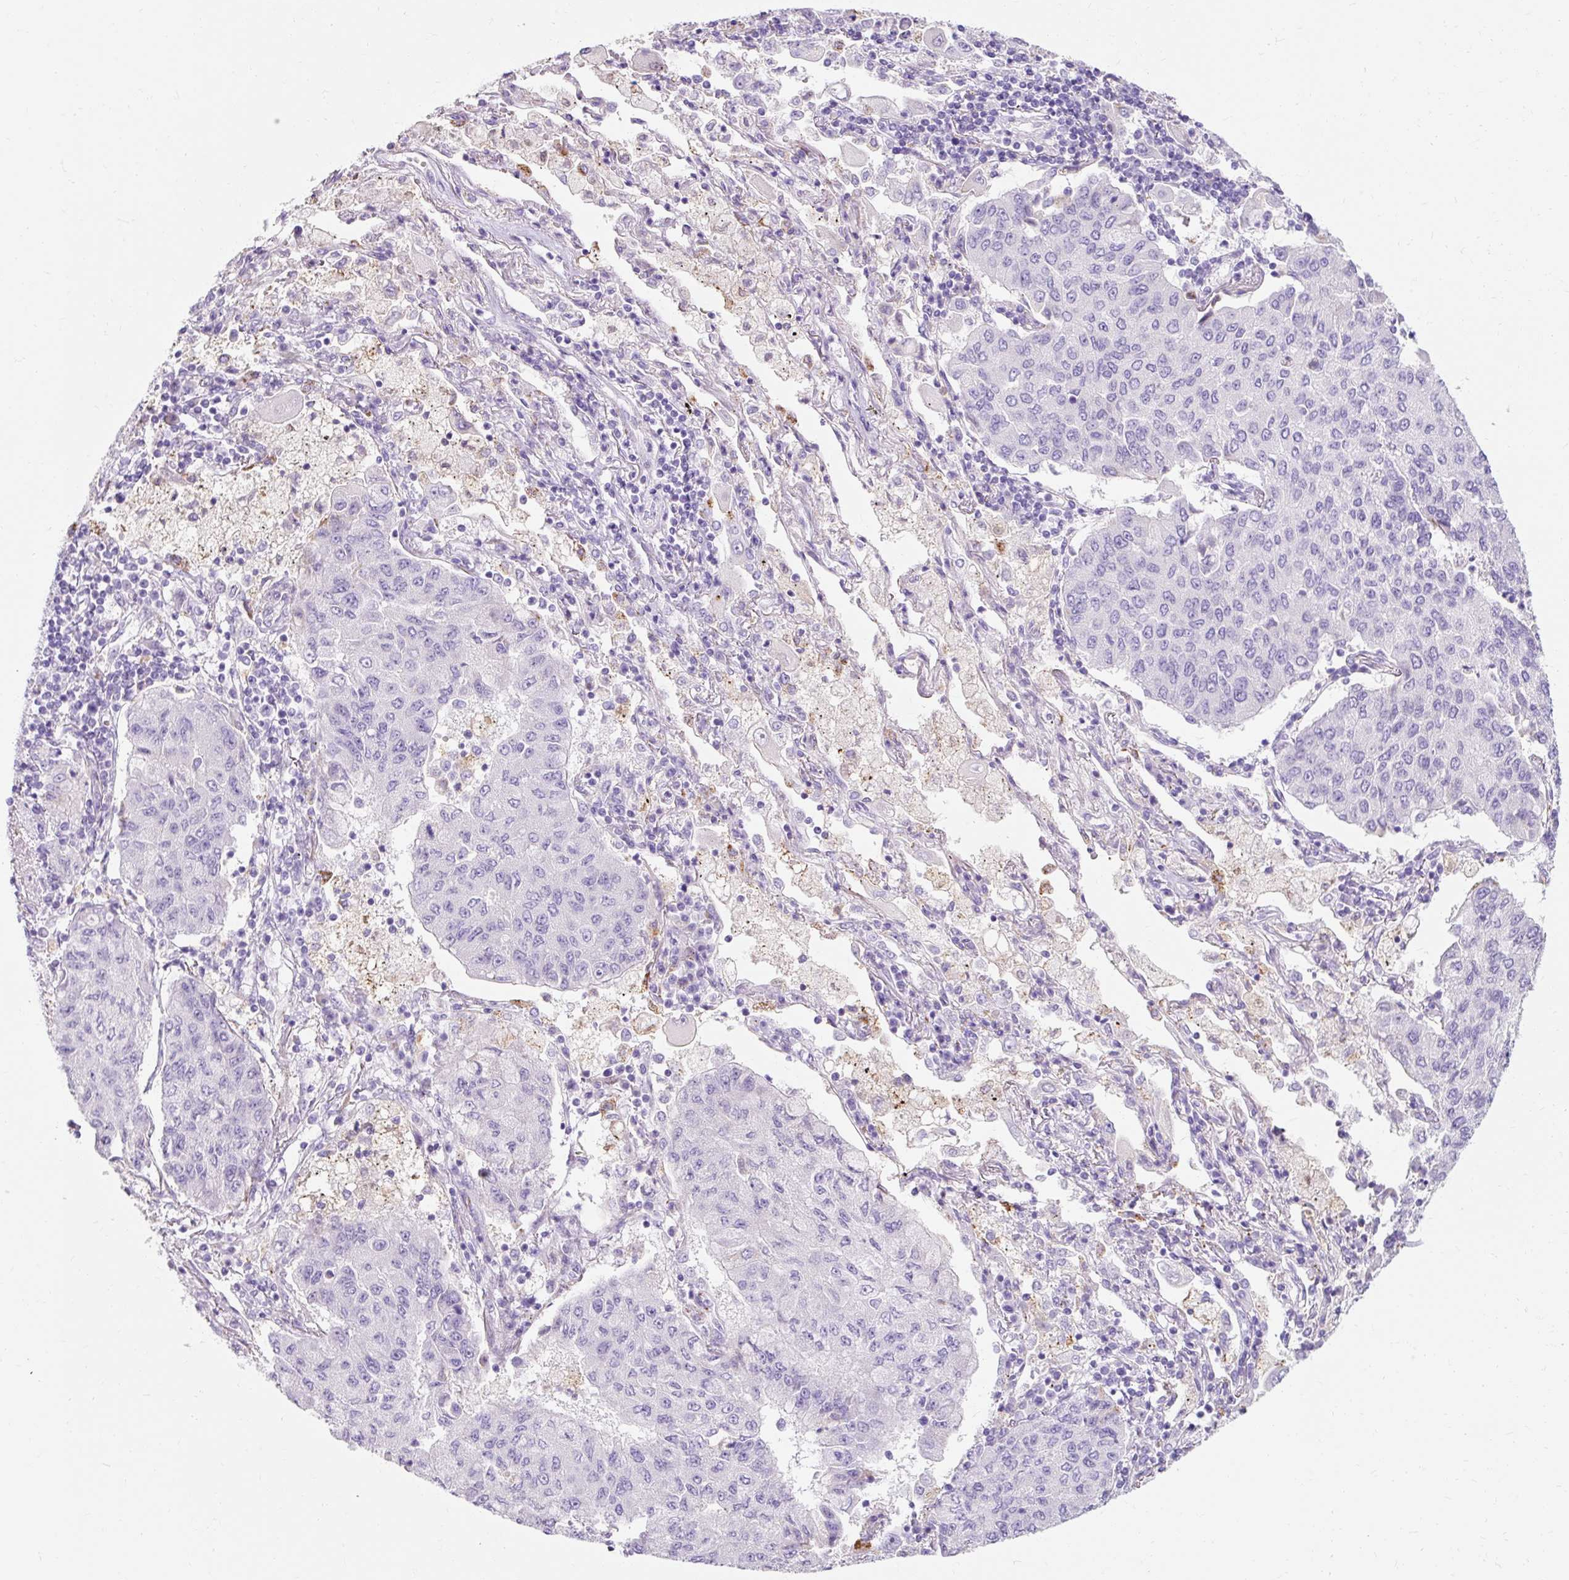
{"staining": {"intensity": "negative", "quantity": "none", "location": "none"}, "tissue": "lung cancer", "cell_type": "Tumor cells", "image_type": "cancer", "snomed": [{"axis": "morphology", "description": "Squamous cell carcinoma, NOS"}, {"axis": "topography", "description": "Lung"}], "caption": "Lung squamous cell carcinoma was stained to show a protein in brown. There is no significant staining in tumor cells.", "gene": "CLDN25", "patient": {"sex": "male", "age": 74}}